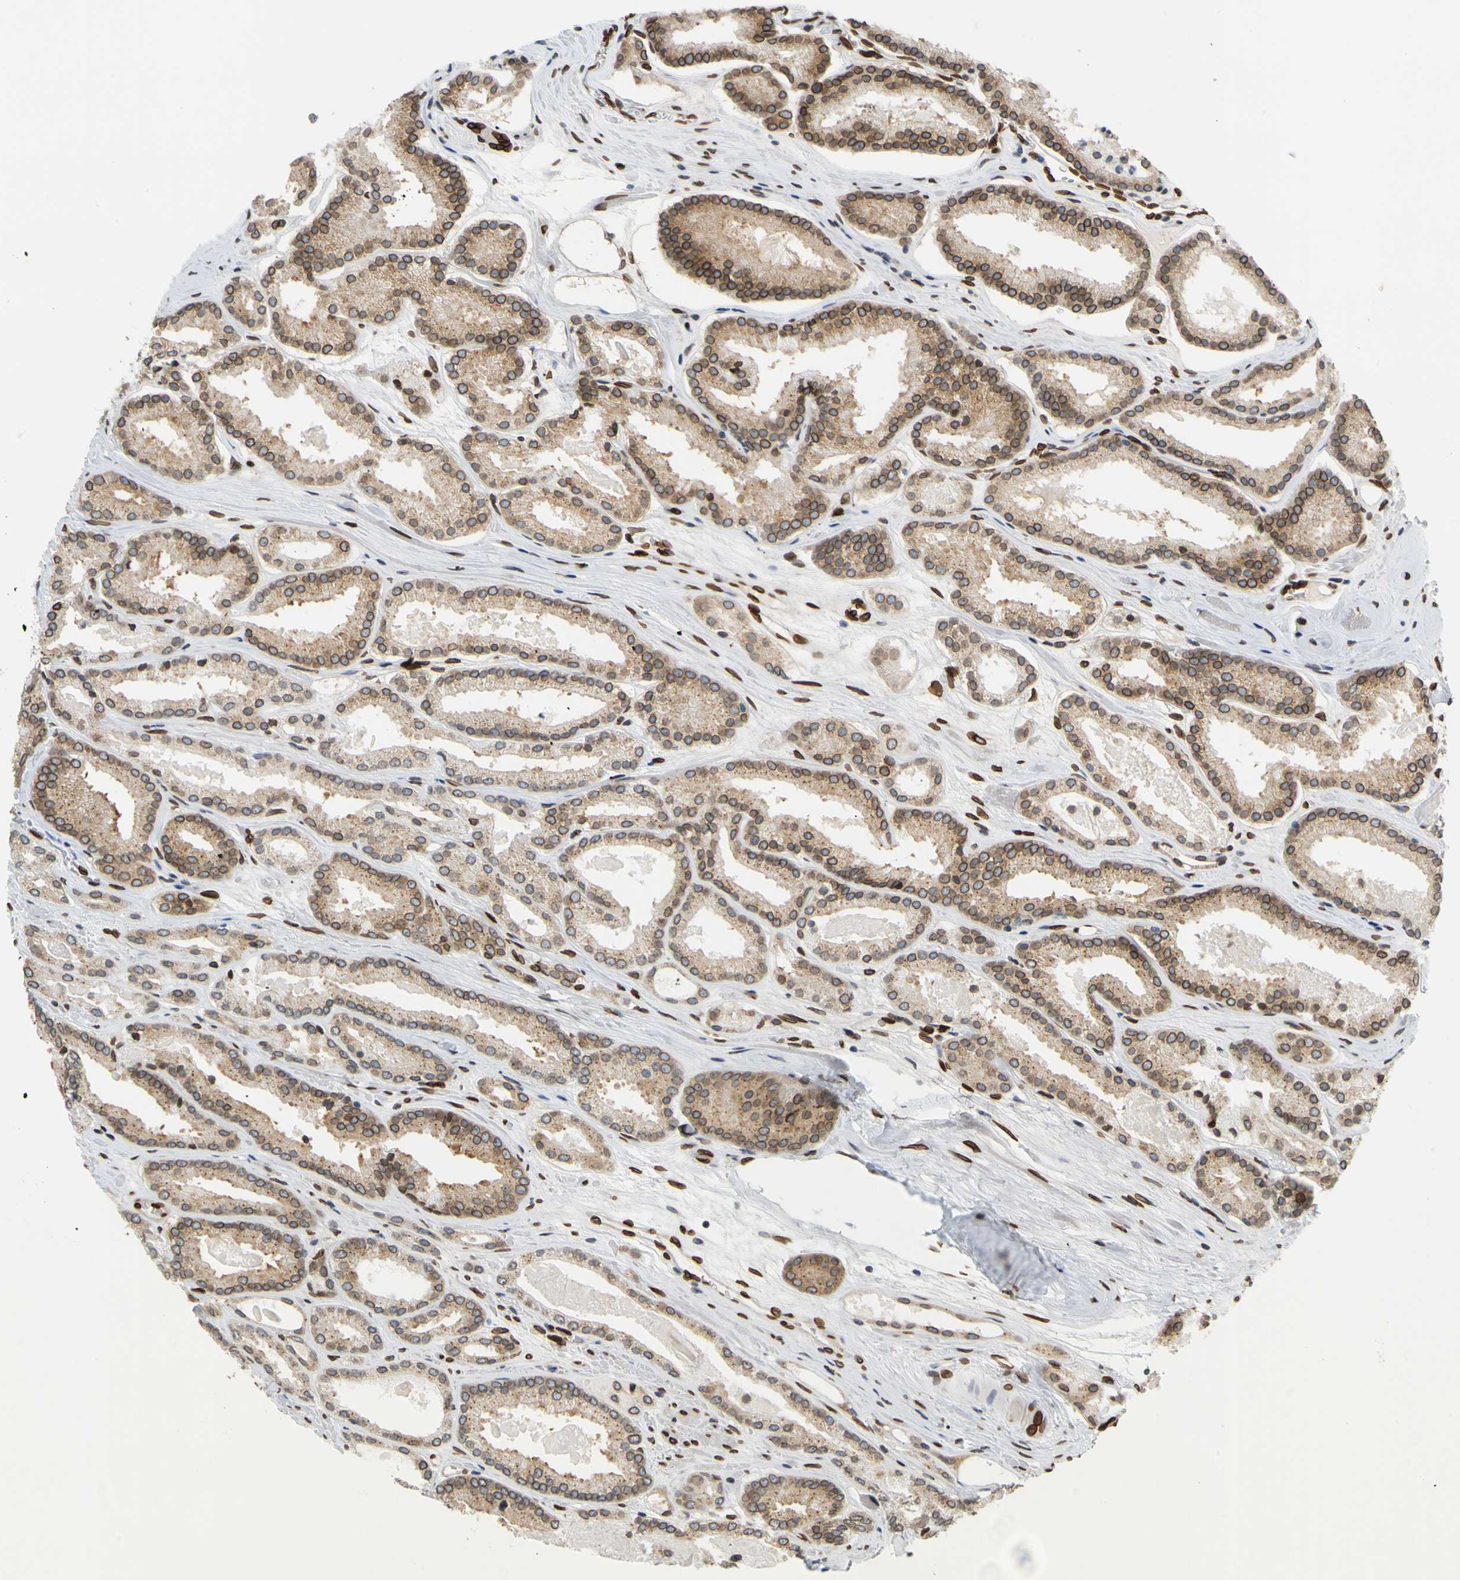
{"staining": {"intensity": "strong", "quantity": ">75%", "location": "cytoplasmic/membranous,nuclear"}, "tissue": "prostate cancer", "cell_type": "Tumor cells", "image_type": "cancer", "snomed": [{"axis": "morphology", "description": "Adenocarcinoma, Low grade"}, {"axis": "topography", "description": "Prostate"}], "caption": "About >75% of tumor cells in human prostate adenocarcinoma (low-grade) show strong cytoplasmic/membranous and nuclear protein staining as visualized by brown immunohistochemical staining.", "gene": "SUN1", "patient": {"sex": "male", "age": 59}}